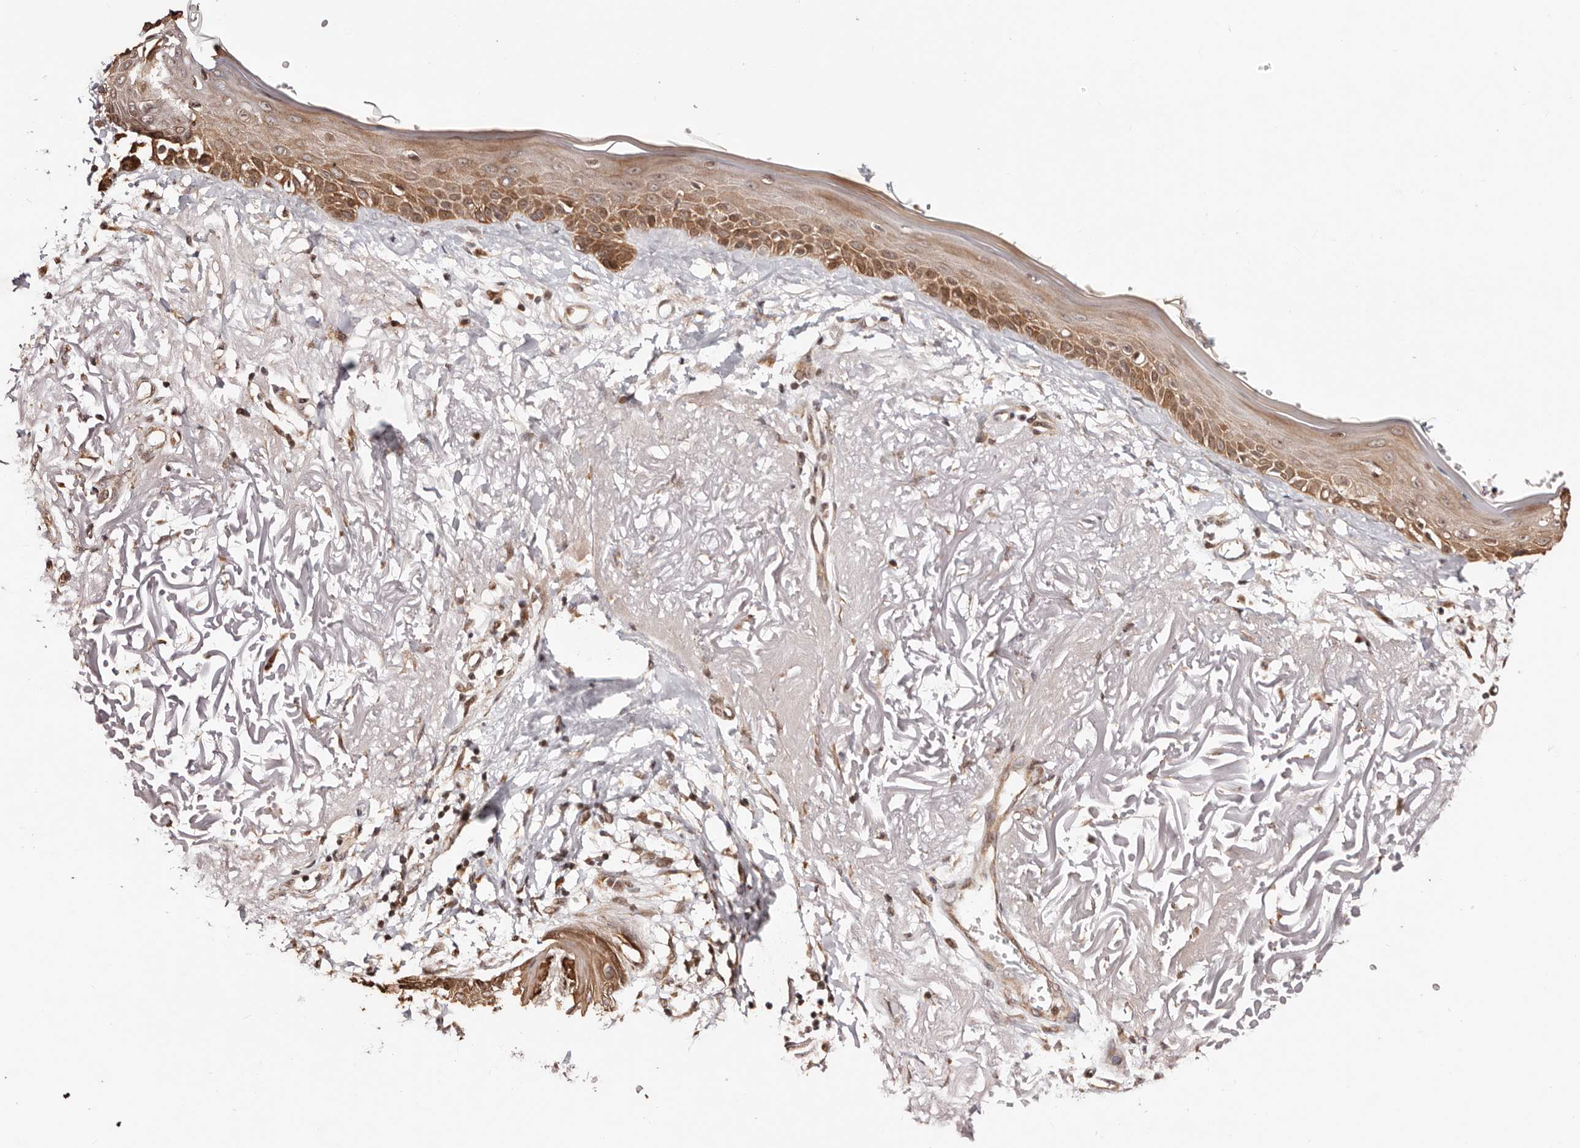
{"staining": {"intensity": "moderate", "quantity": ">75%", "location": "cytoplasmic/membranous"}, "tissue": "skin", "cell_type": "Fibroblasts", "image_type": "normal", "snomed": [{"axis": "morphology", "description": "Normal tissue, NOS"}, {"axis": "topography", "description": "Skin"}, {"axis": "topography", "description": "Skeletal muscle"}], "caption": "This photomicrograph reveals immunohistochemistry staining of normal human skin, with medium moderate cytoplasmic/membranous staining in about >75% of fibroblasts.", "gene": "HIVEP3", "patient": {"sex": "male", "age": 83}}